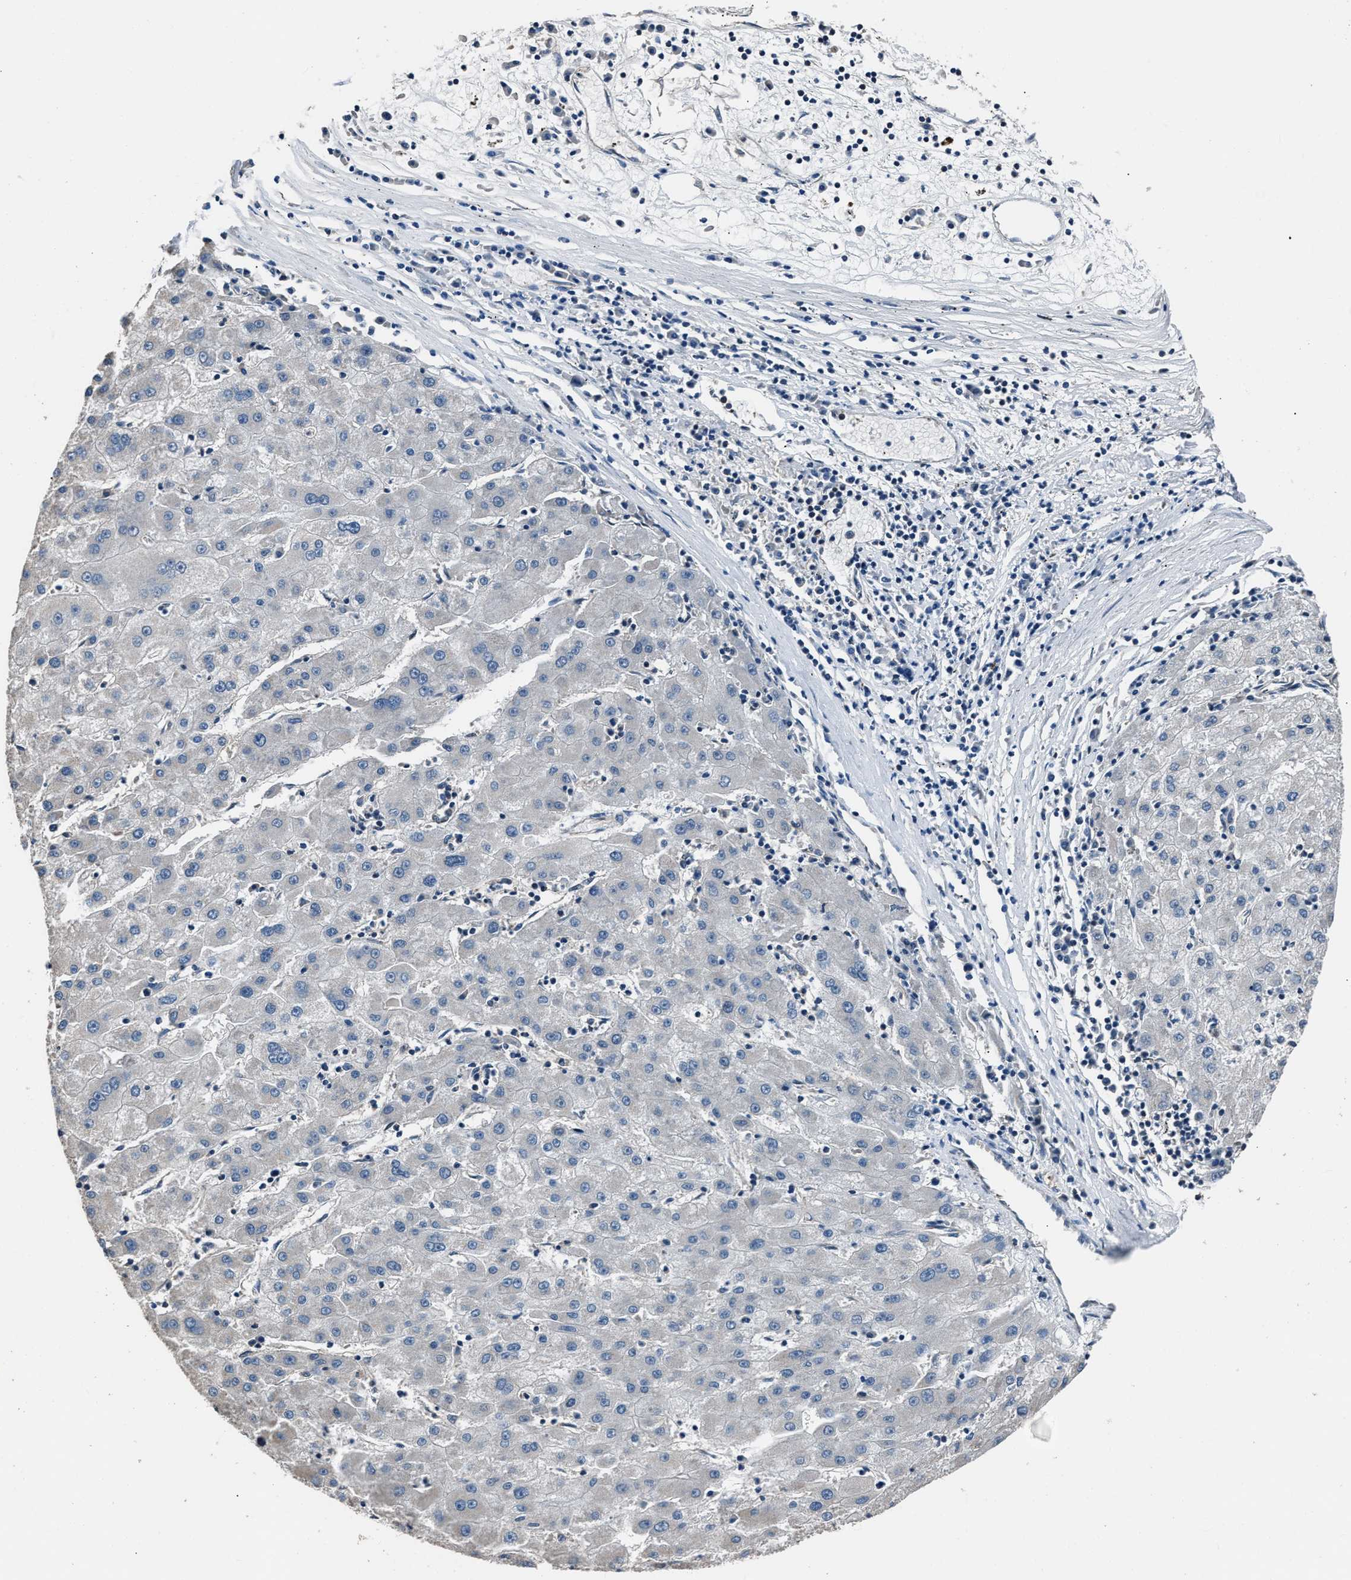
{"staining": {"intensity": "negative", "quantity": "none", "location": "none"}, "tissue": "liver cancer", "cell_type": "Tumor cells", "image_type": "cancer", "snomed": [{"axis": "morphology", "description": "Carcinoma, Hepatocellular, NOS"}, {"axis": "topography", "description": "Liver"}], "caption": "Liver hepatocellular carcinoma was stained to show a protein in brown. There is no significant expression in tumor cells.", "gene": "DFFA", "patient": {"sex": "male", "age": 72}}